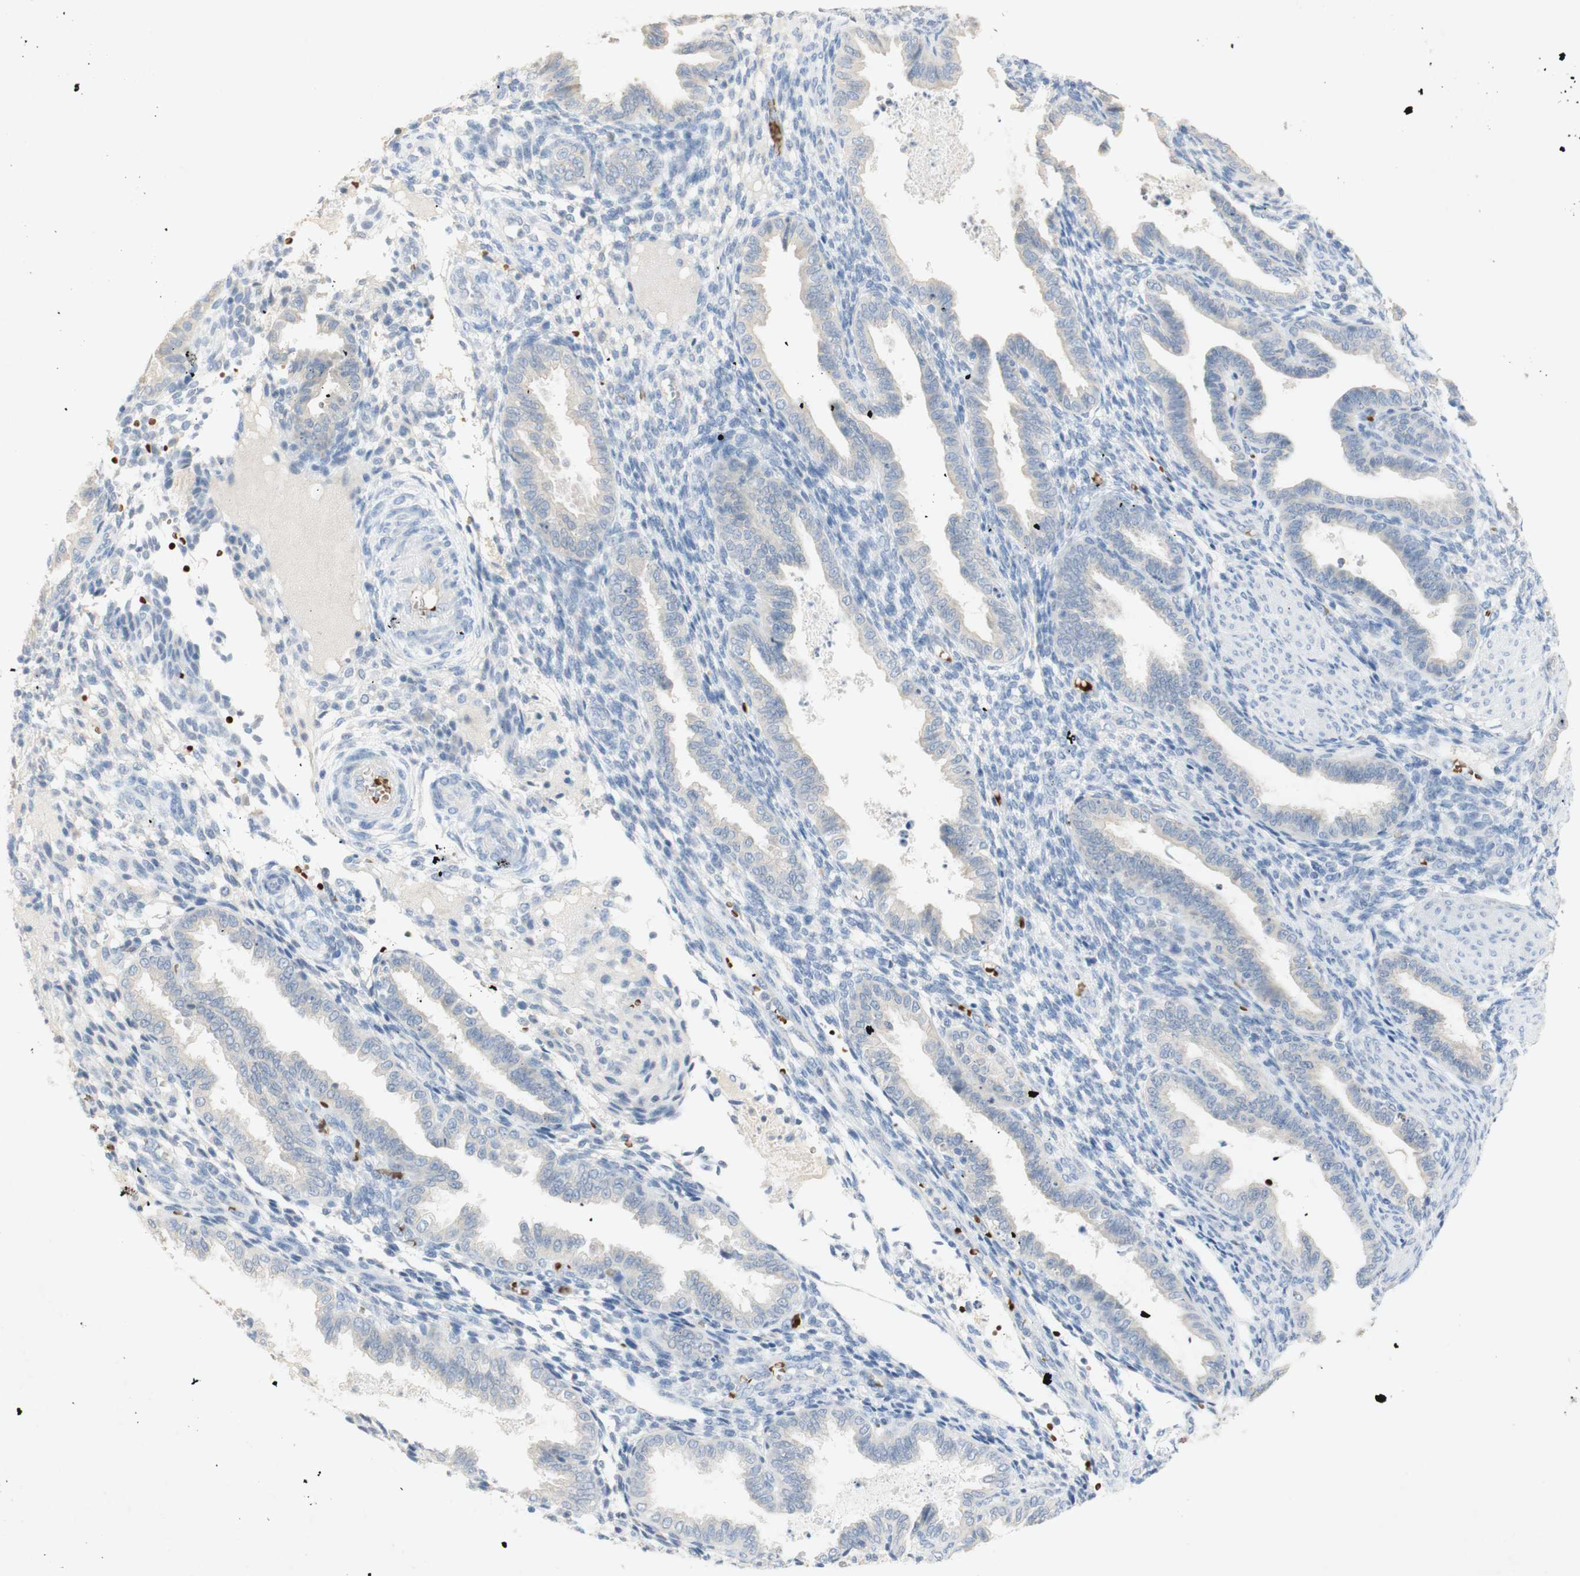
{"staining": {"intensity": "negative", "quantity": "none", "location": "none"}, "tissue": "endometrium", "cell_type": "Cells in endometrial stroma", "image_type": "normal", "snomed": [{"axis": "morphology", "description": "Normal tissue, NOS"}, {"axis": "topography", "description": "Endometrium"}], "caption": "Endometrium stained for a protein using IHC exhibits no expression cells in endometrial stroma.", "gene": "EPO", "patient": {"sex": "female", "age": 33}}